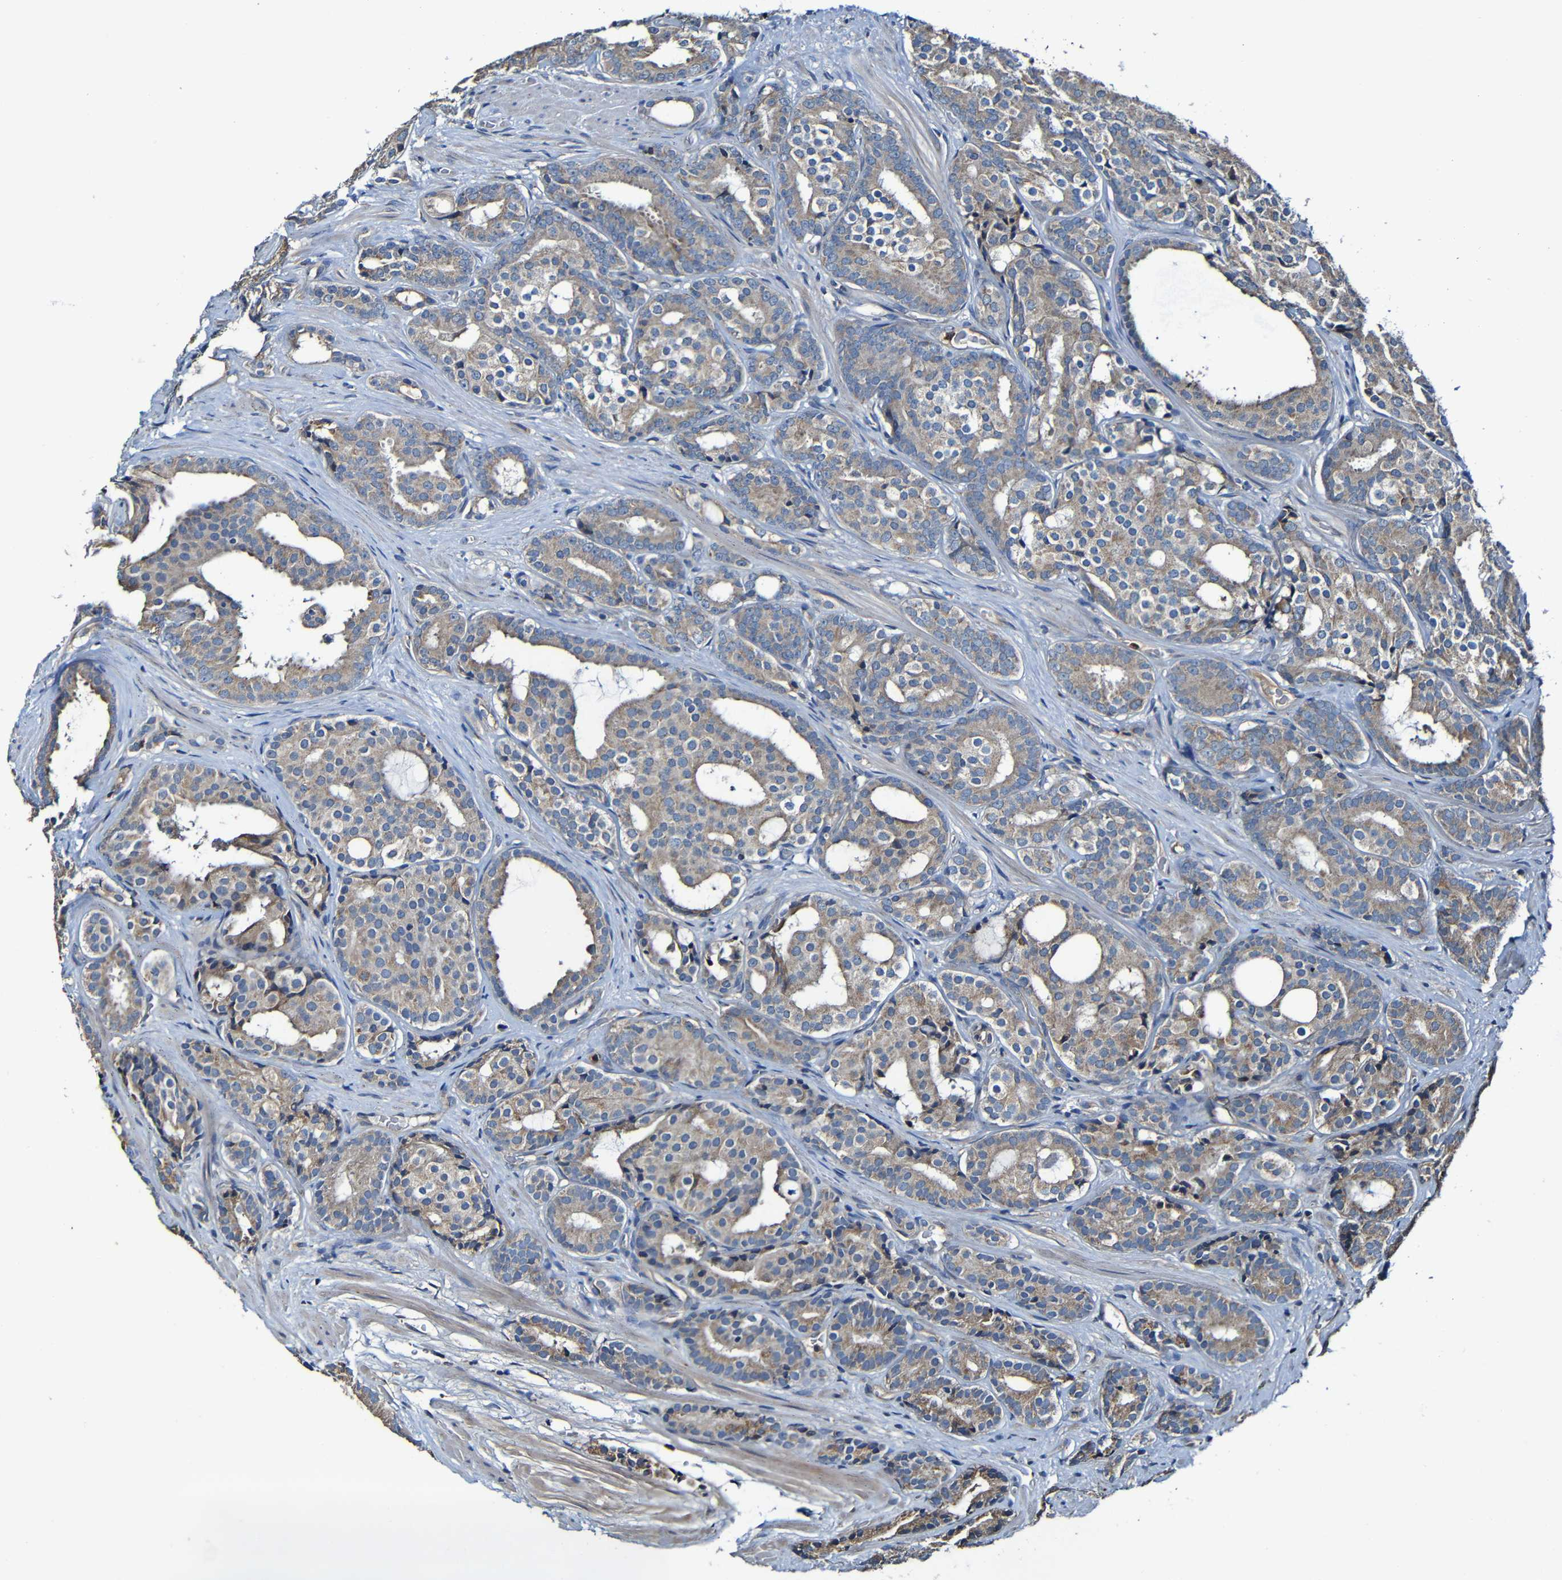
{"staining": {"intensity": "weak", "quantity": ">75%", "location": "cytoplasmic/membranous"}, "tissue": "prostate cancer", "cell_type": "Tumor cells", "image_type": "cancer", "snomed": [{"axis": "morphology", "description": "Adenocarcinoma, High grade"}, {"axis": "topography", "description": "Prostate"}], "caption": "DAB immunohistochemical staining of prostate cancer demonstrates weak cytoplasmic/membranous protein expression in about >75% of tumor cells.", "gene": "ADAM15", "patient": {"sex": "male", "age": 71}}